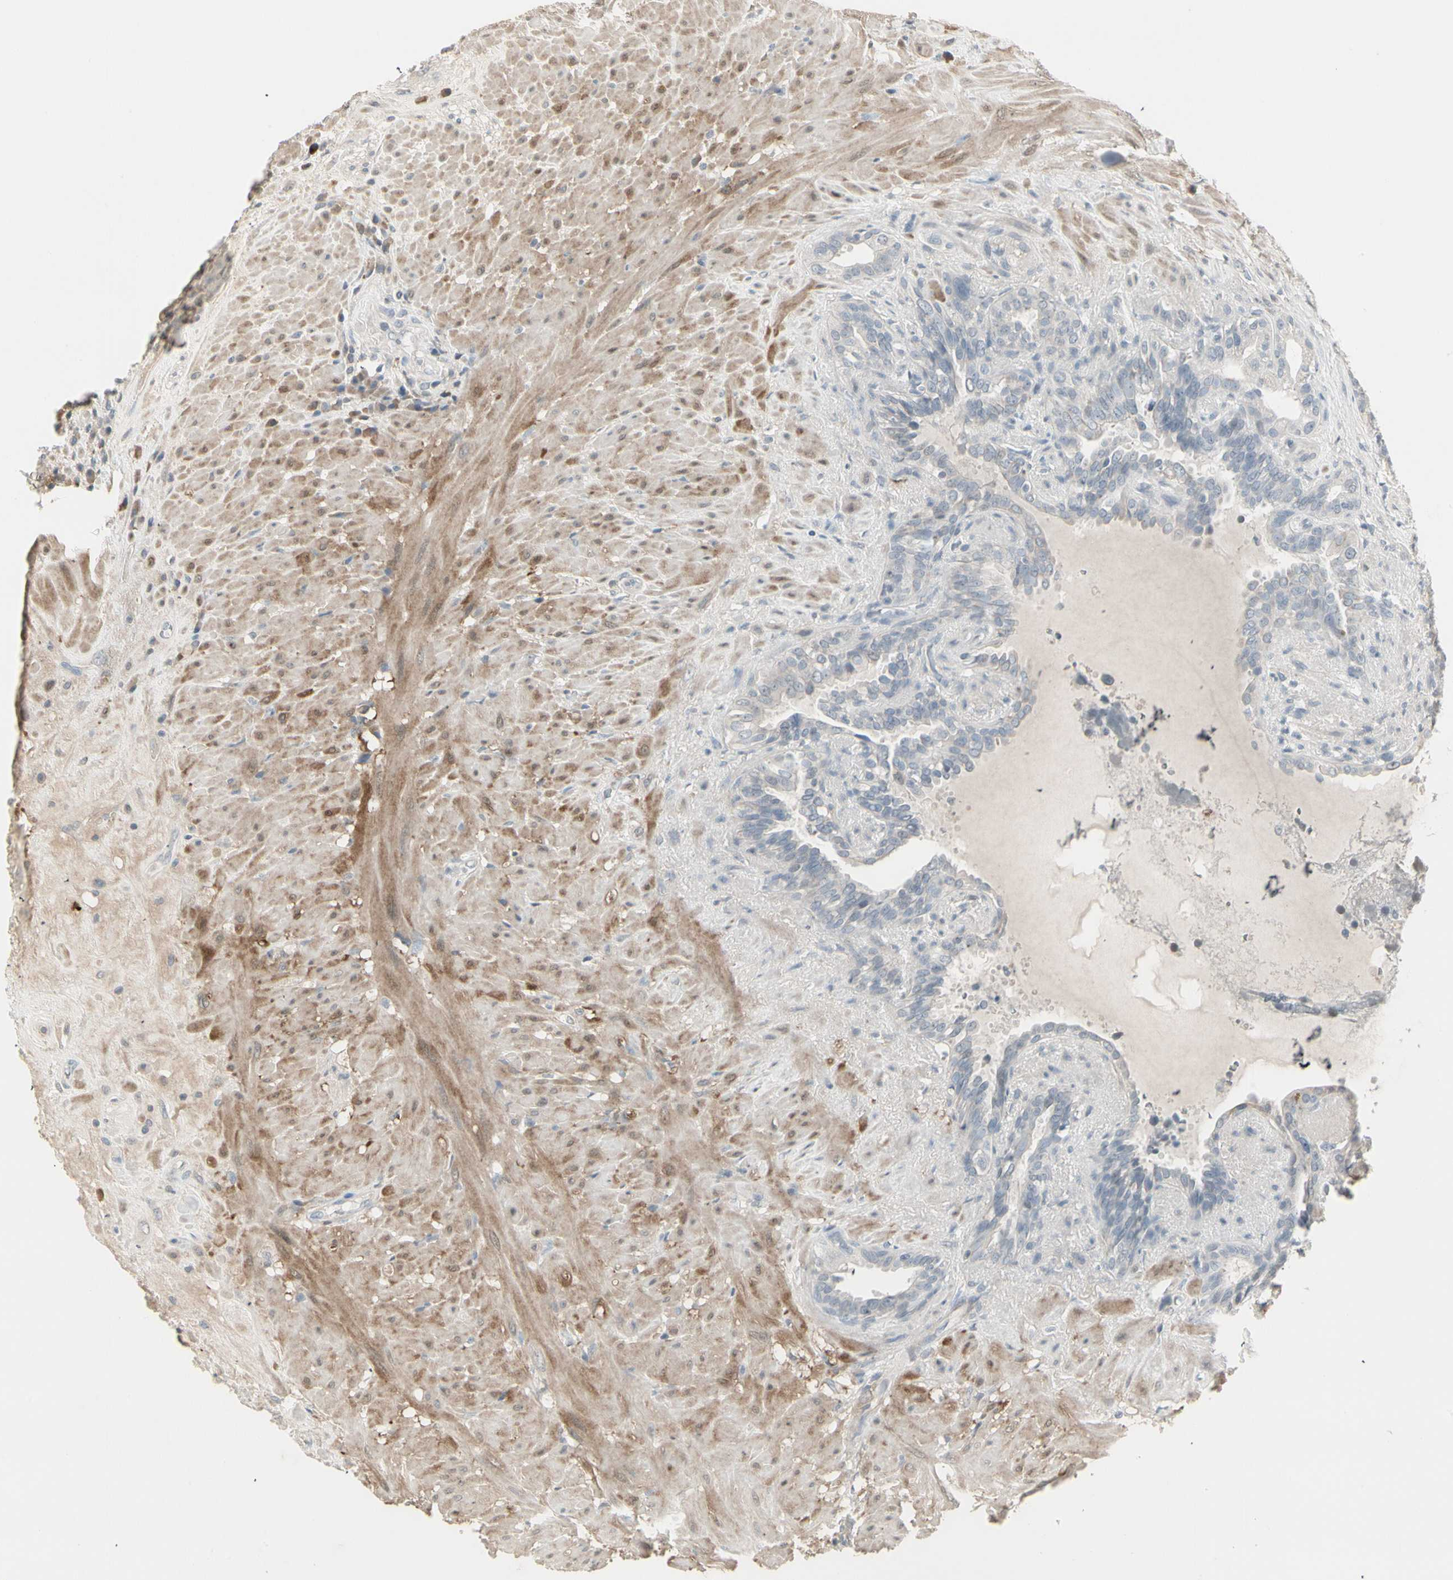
{"staining": {"intensity": "negative", "quantity": "none", "location": "none"}, "tissue": "seminal vesicle", "cell_type": "Glandular cells", "image_type": "normal", "snomed": [{"axis": "morphology", "description": "Normal tissue, NOS"}, {"axis": "topography", "description": "Seminal veicle"}], "caption": "Glandular cells show no significant staining in unremarkable seminal vesicle. (Immunohistochemistry, brightfield microscopy, high magnification).", "gene": "DMPK", "patient": {"sex": "male", "age": 61}}